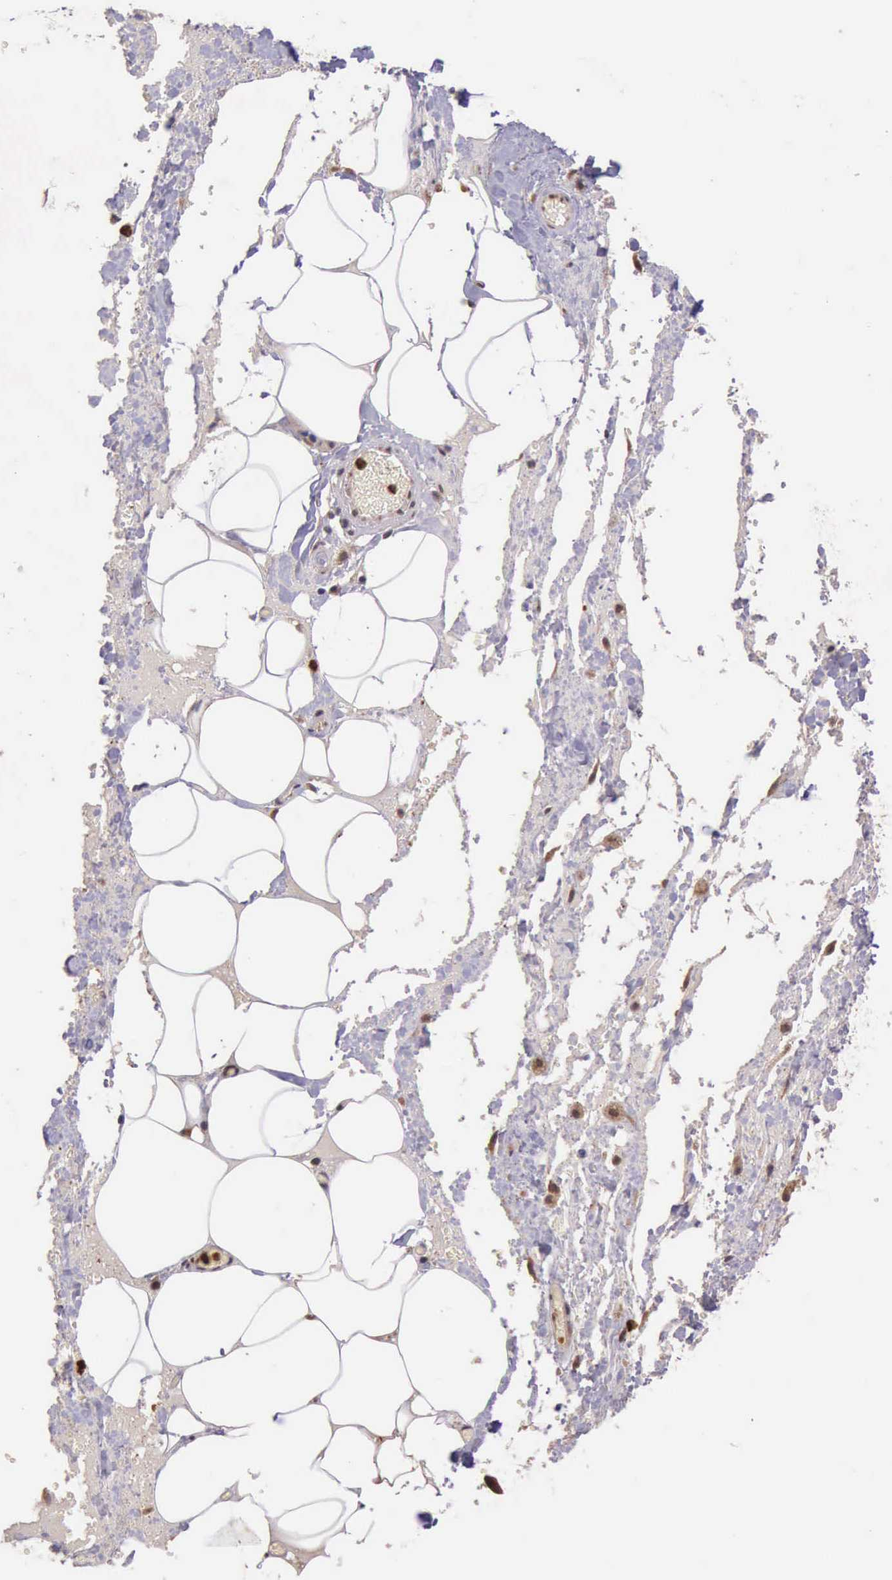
{"staining": {"intensity": "weak", "quantity": "<25%", "location": "cytoplasmic/membranous"}, "tissue": "smooth muscle", "cell_type": "Smooth muscle cells", "image_type": "normal", "snomed": [{"axis": "morphology", "description": "Normal tissue, NOS"}, {"axis": "topography", "description": "Uterus"}], "caption": "Smooth muscle cells show no significant protein staining in benign smooth muscle. The staining is performed using DAB brown chromogen with nuclei counter-stained in using hematoxylin.", "gene": "ARMCX3", "patient": {"sex": "female", "age": 56}}